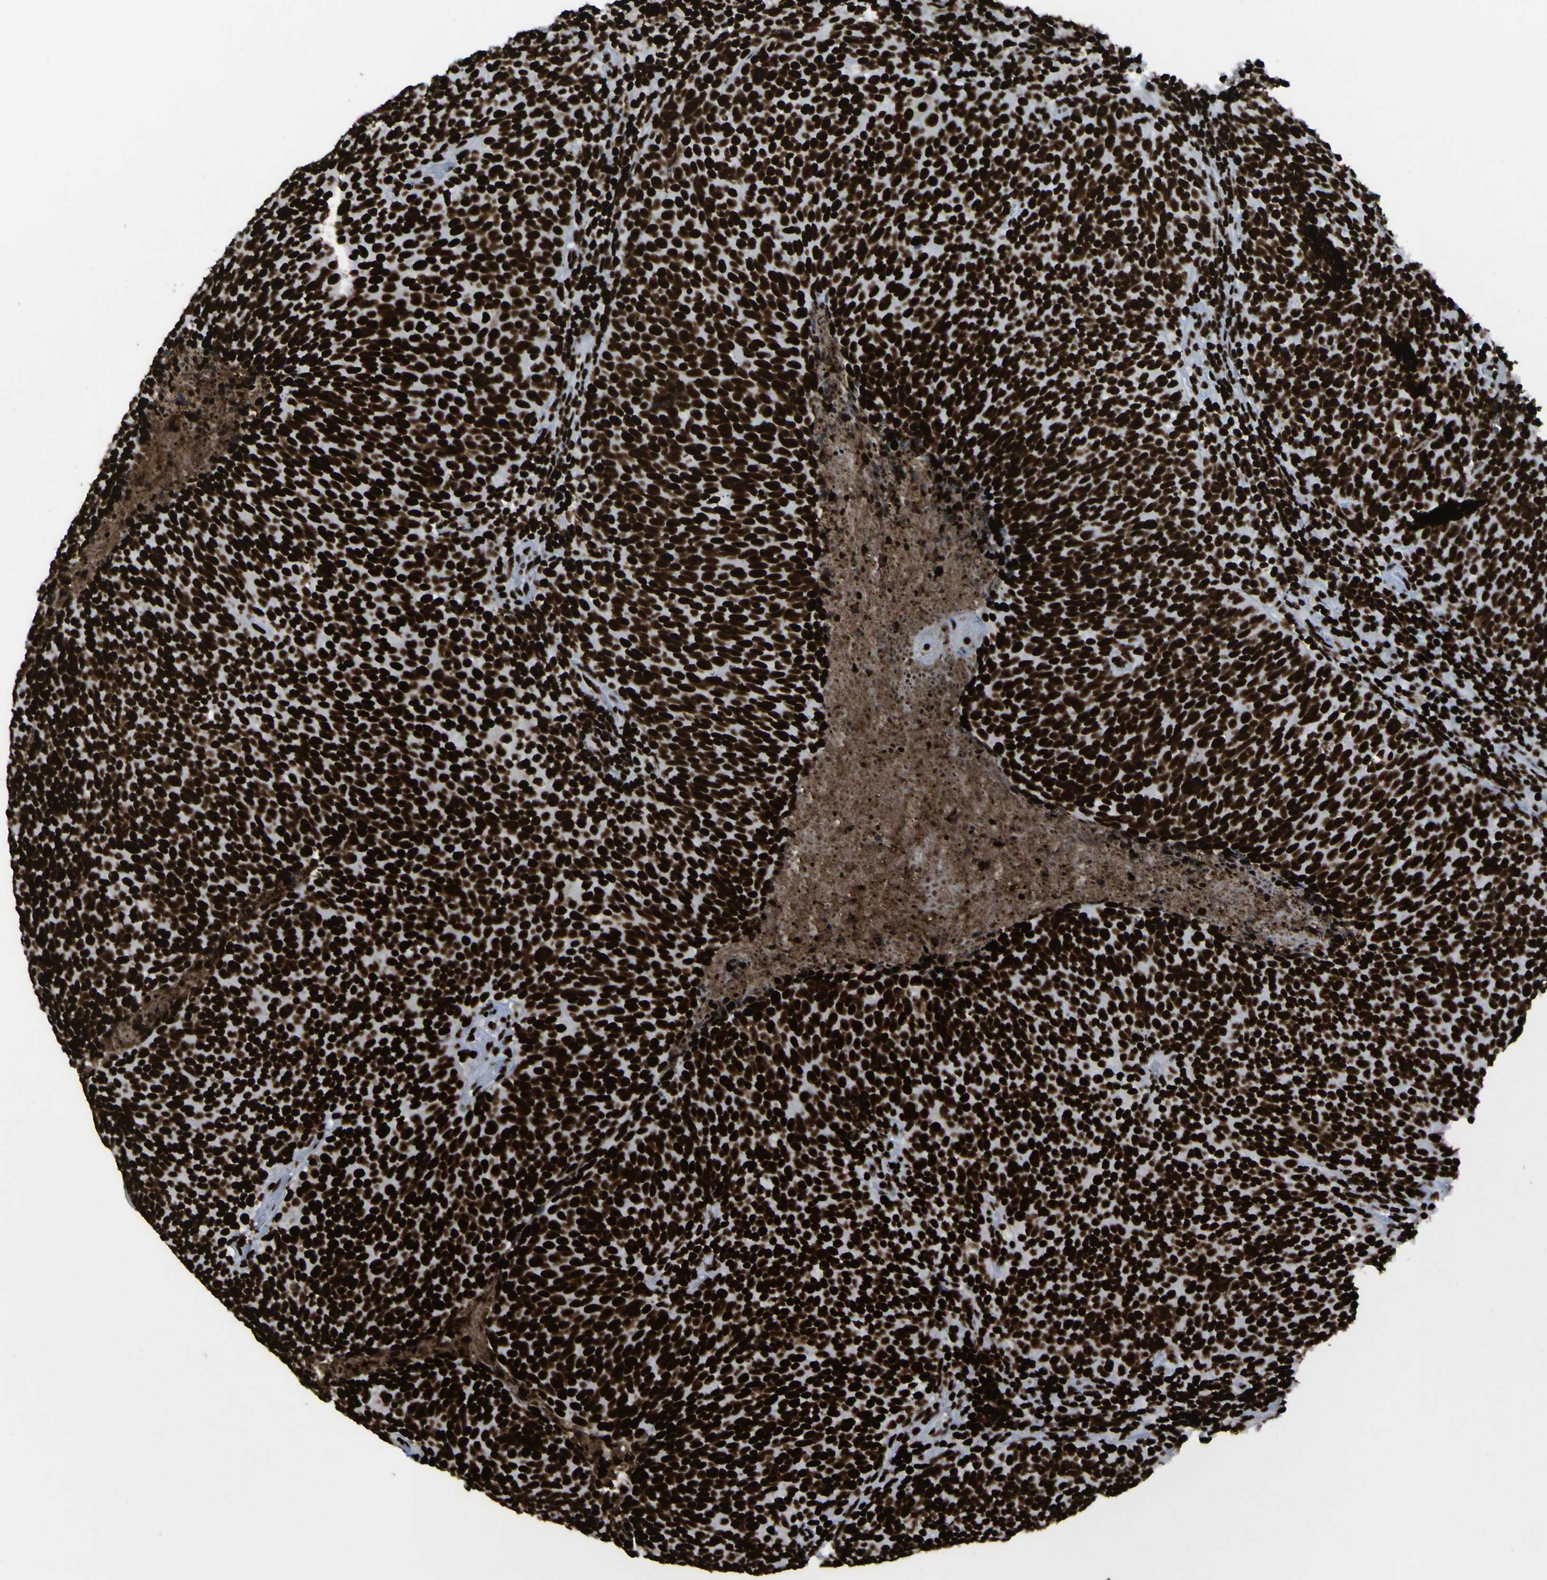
{"staining": {"intensity": "strong", "quantity": ">75%", "location": "nuclear"}, "tissue": "head and neck cancer", "cell_type": "Tumor cells", "image_type": "cancer", "snomed": [{"axis": "morphology", "description": "Squamous cell carcinoma, NOS"}, {"axis": "morphology", "description": "Squamous cell carcinoma, metastatic, NOS"}, {"axis": "topography", "description": "Lymph node"}, {"axis": "topography", "description": "Head-Neck"}], "caption": "Head and neck metastatic squamous cell carcinoma tissue reveals strong nuclear positivity in approximately >75% of tumor cells, visualized by immunohistochemistry. Ihc stains the protein of interest in brown and the nuclei are stained blue.", "gene": "NPM1", "patient": {"sex": "male", "age": 62}}